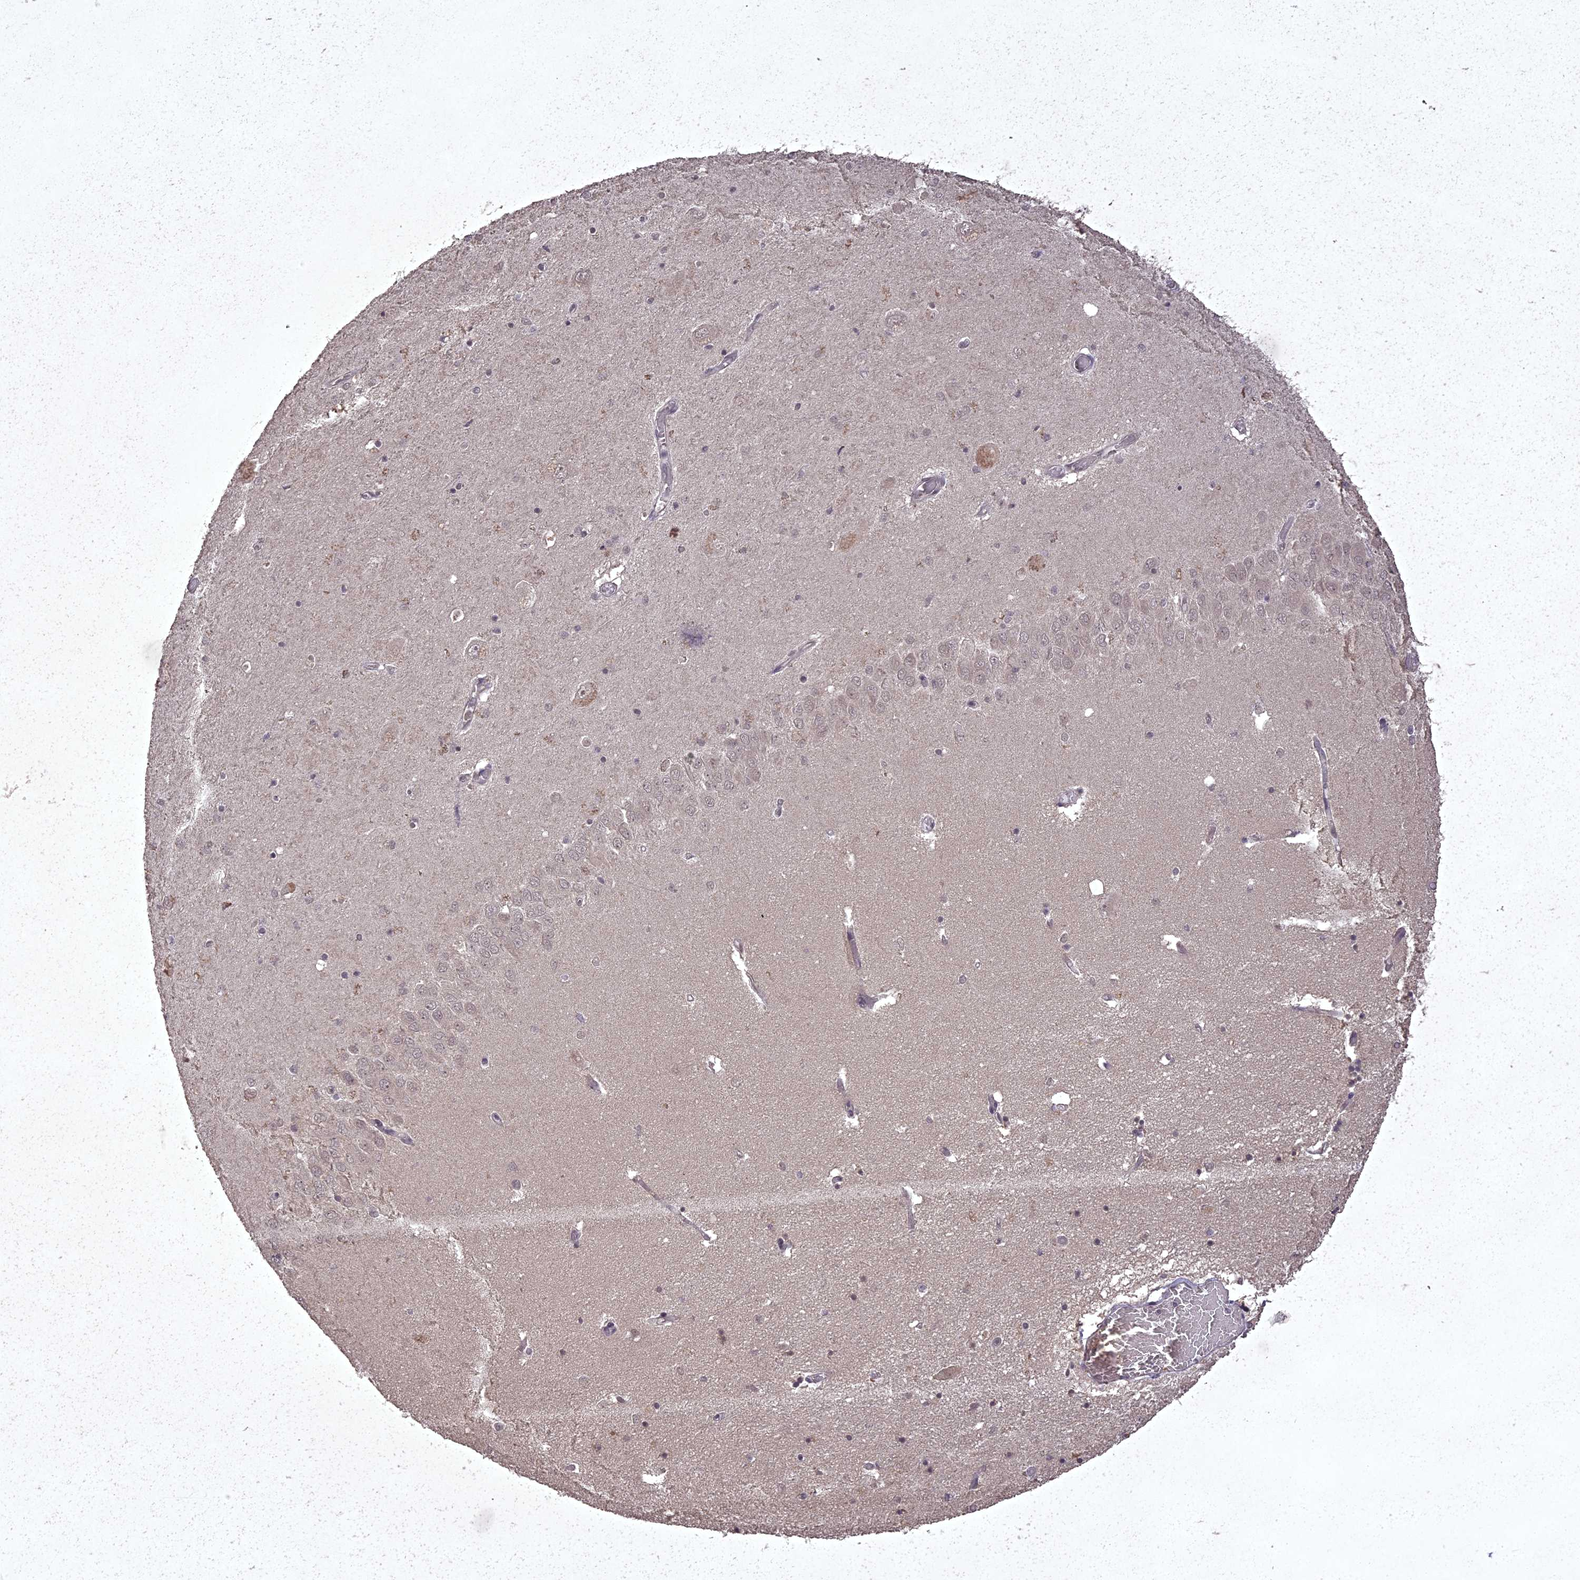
{"staining": {"intensity": "negative", "quantity": "none", "location": "none"}, "tissue": "hippocampus", "cell_type": "Glial cells", "image_type": "normal", "snomed": [{"axis": "morphology", "description": "Normal tissue, NOS"}, {"axis": "topography", "description": "Hippocampus"}], "caption": "The immunohistochemistry photomicrograph has no significant expression in glial cells of hippocampus.", "gene": "ING5", "patient": {"sex": "male", "age": 70}}